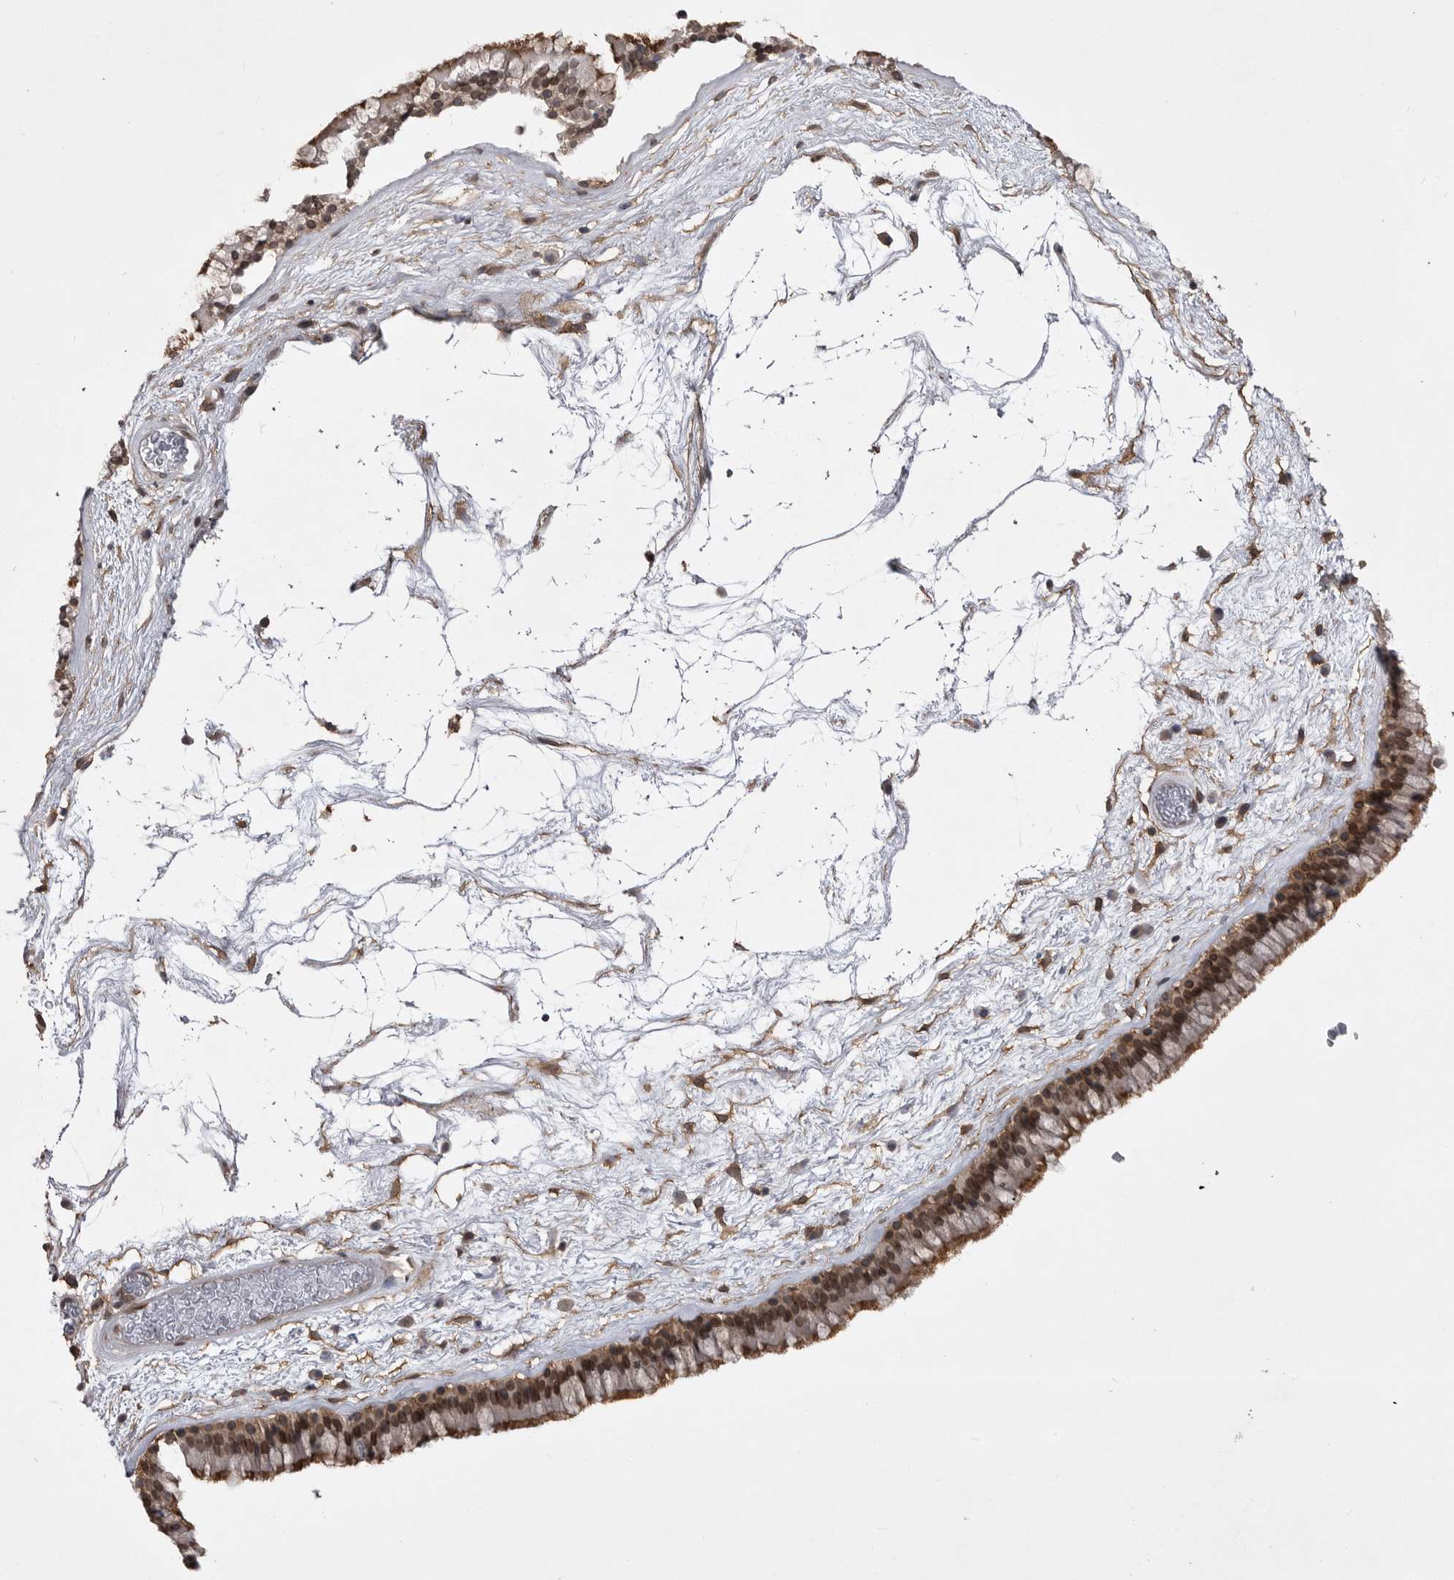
{"staining": {"intensity": "moderate", "quantity": ">75%", "location": "cytoplasmic/membranous,nuclear"}, "tissue": "nasopharynx", "cell_type": "Respiratory epithelial cells", "image_type": "normal", "snomed": [{"axis": "morphology", "description": "Normal tissue, NOS"}, {"axis": "morphology", "description": "Inflammation, NOS"}, {"axis": "topography", "description": "Nasopharynx"}], "caption": "Immunohistochemical staining of unremarkable human nasopharynx demonstrates medium levels of moderate cytoplasmic/membranous,nuclear expression in approximately >75% of respiratory epithelial cells. The staining was performed using DAB (3,3'-diaminobenzidine) to visualize the protein expression in brown, while the nuclei were stained in blue with hematoxylin (Magnification: 20x).", "gene": "ABL1", "patient": {"sex": "male", "age": 48}}